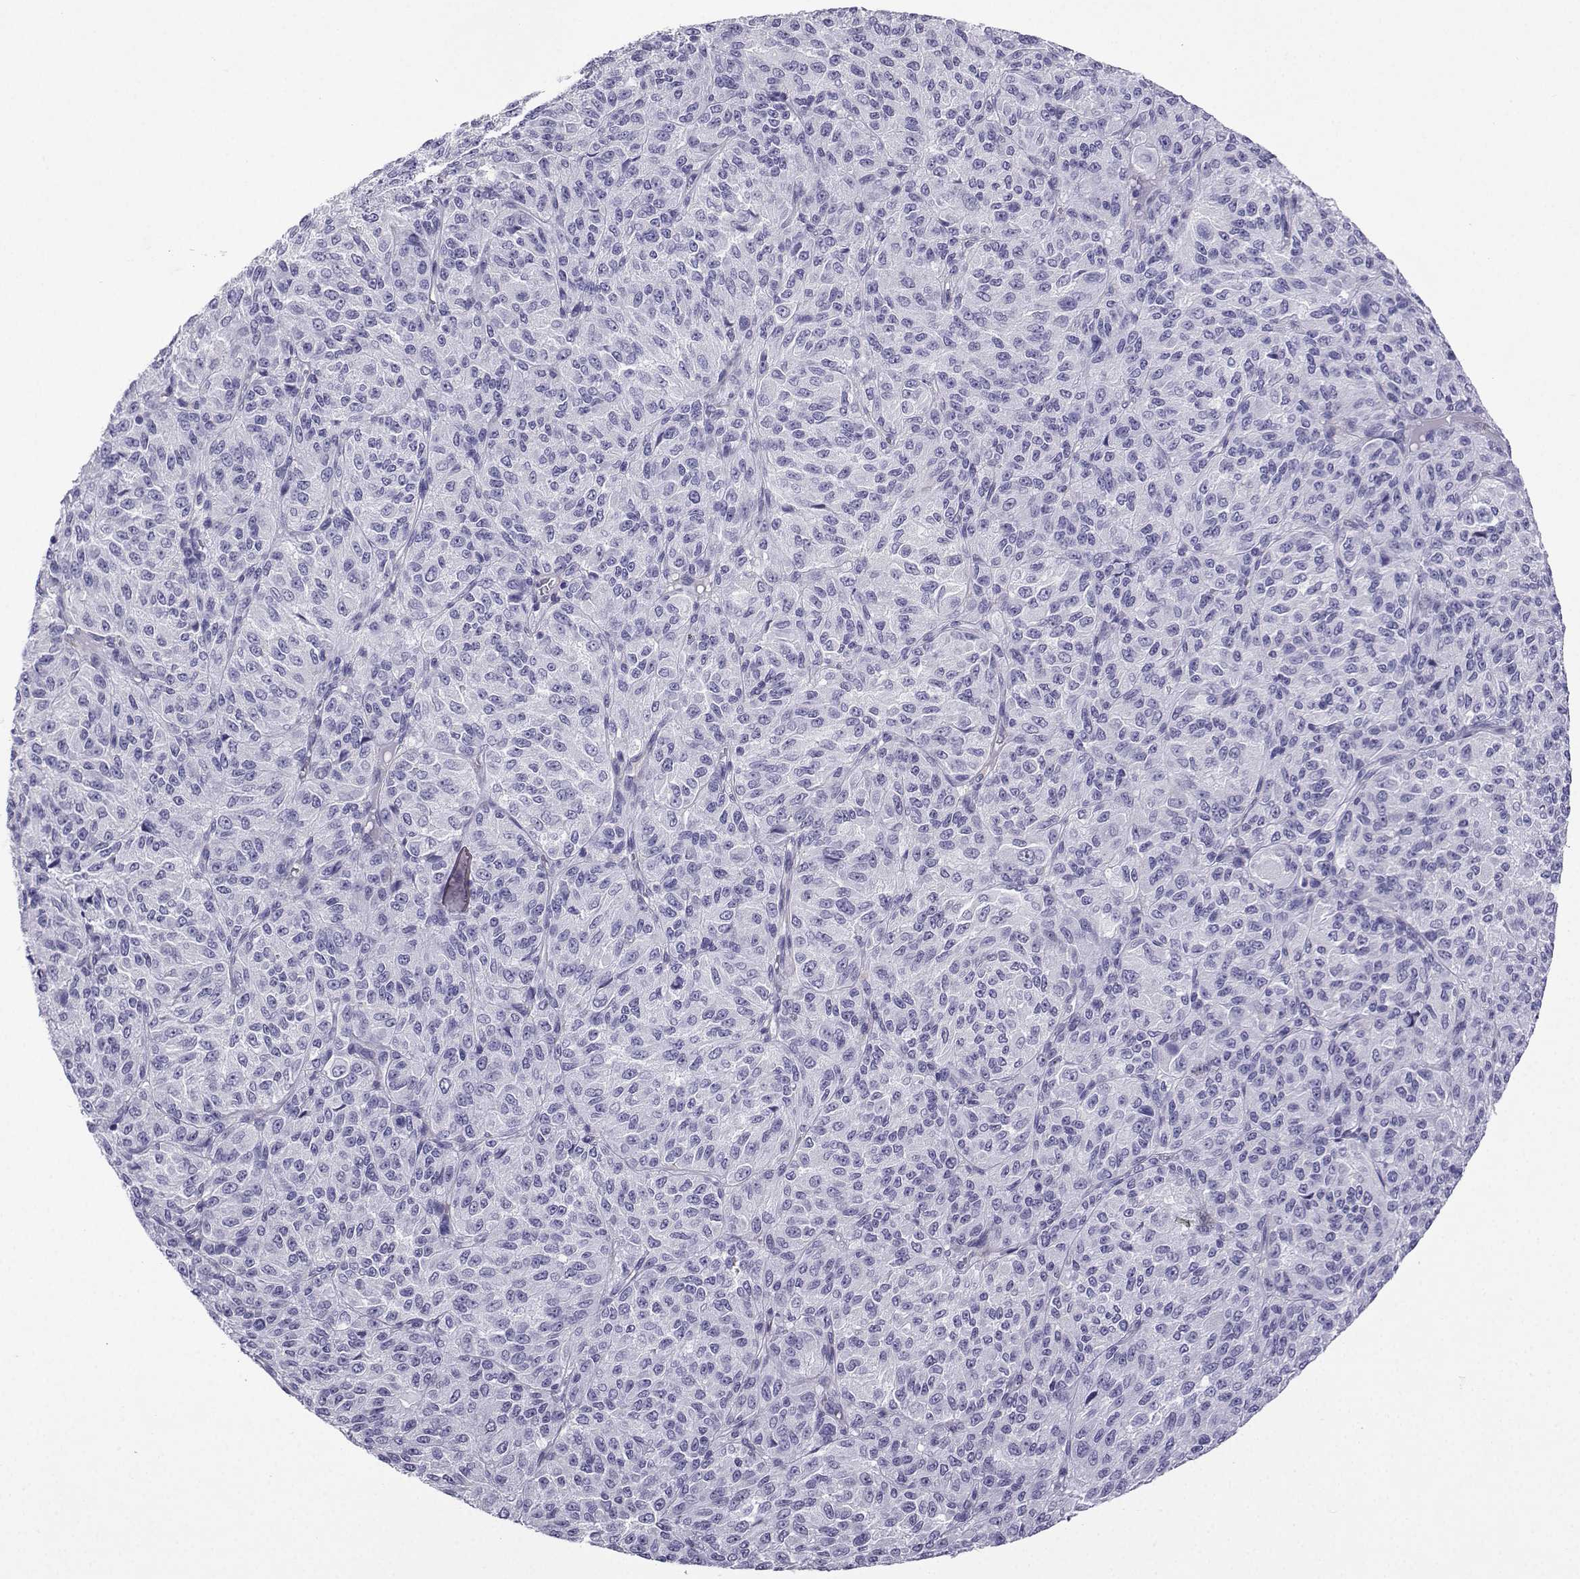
{"staining": {"intensity": "negative", "quantity": "none", "location": "none"}, "tissue": "melanoma", "cell_type": "Tumor cells", "image_type": "cancer", "snomed": [{"axis": "morphology", "description": "Malignant melanoma, Metastatic site"}, {"axis": "topography", "description": "Brain"}], "caption": "An IHC micrograph of malignant melanoma (metastatic site) is shown. There is no staining in tumor cells of malignant melanoma (metastatic site).", "gene": "KCNF1", "patient": {"sex": "female", "age": 56}}